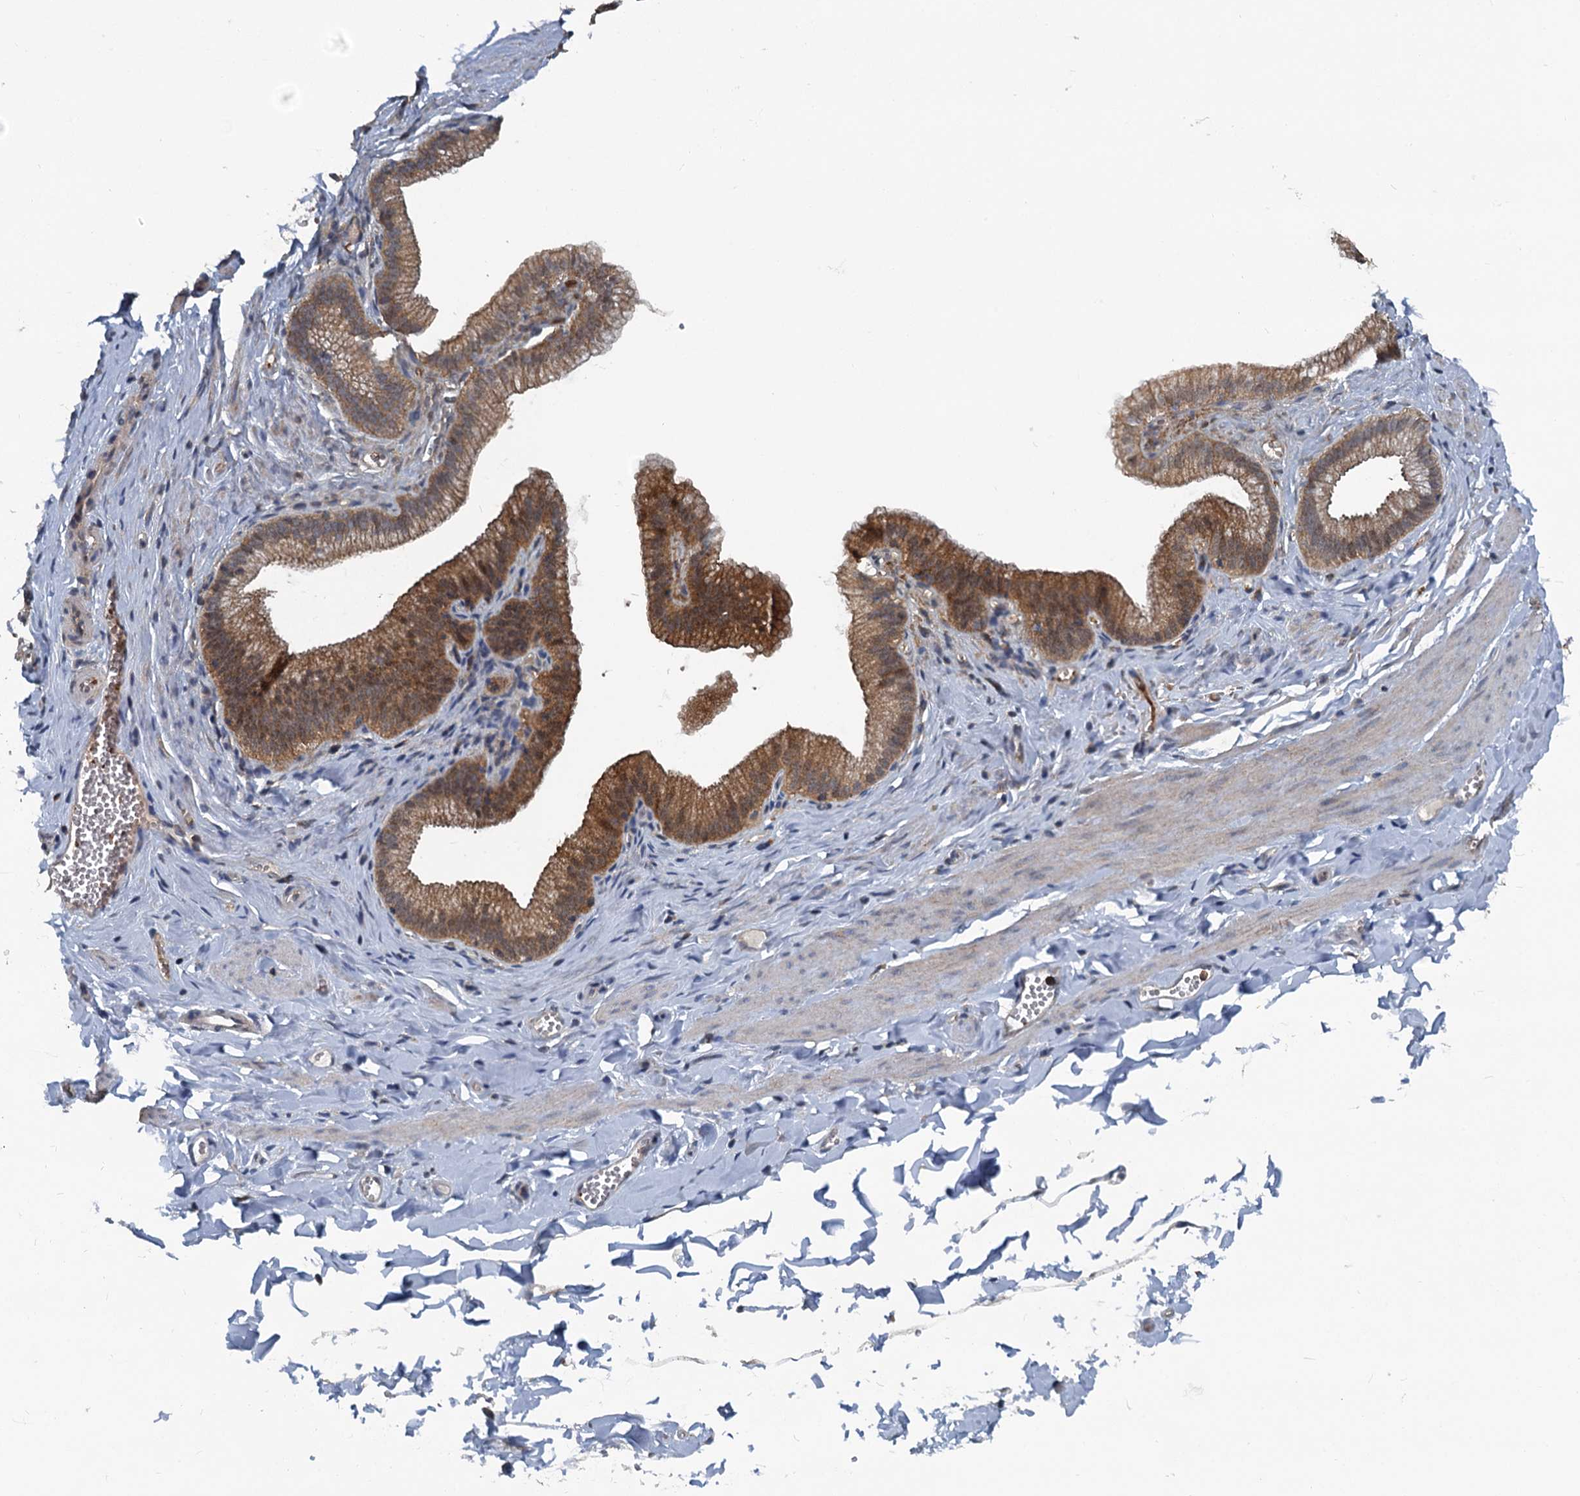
{"staining": {"intensity": "negative", "quantity": "none", "location": "none"}, "tissue": "adipose tissue", "cell_type": "Adipocytes", "image_type": "normal", "snomed": [{"axis": "morphology", "description": "Normal tissue, NOS"}, {"axis": "topography", "description": "Gallbladder"}, {"axis": "topography", "description": "Peripheral nerve tissue"}], "caption": "DAB (3,3'-diaminobenzidine) immunohistochemical staining of unremarkable human adipose tissue shows no significant staining in adipocytes. The staining was performed using DAB to visualize the protein expression in brown, while the nuclei were stained in blue with hematoxylin (Magnification: 20x).", "gene": "GCLM", "patient": {"sex": "male", "age": 38}}